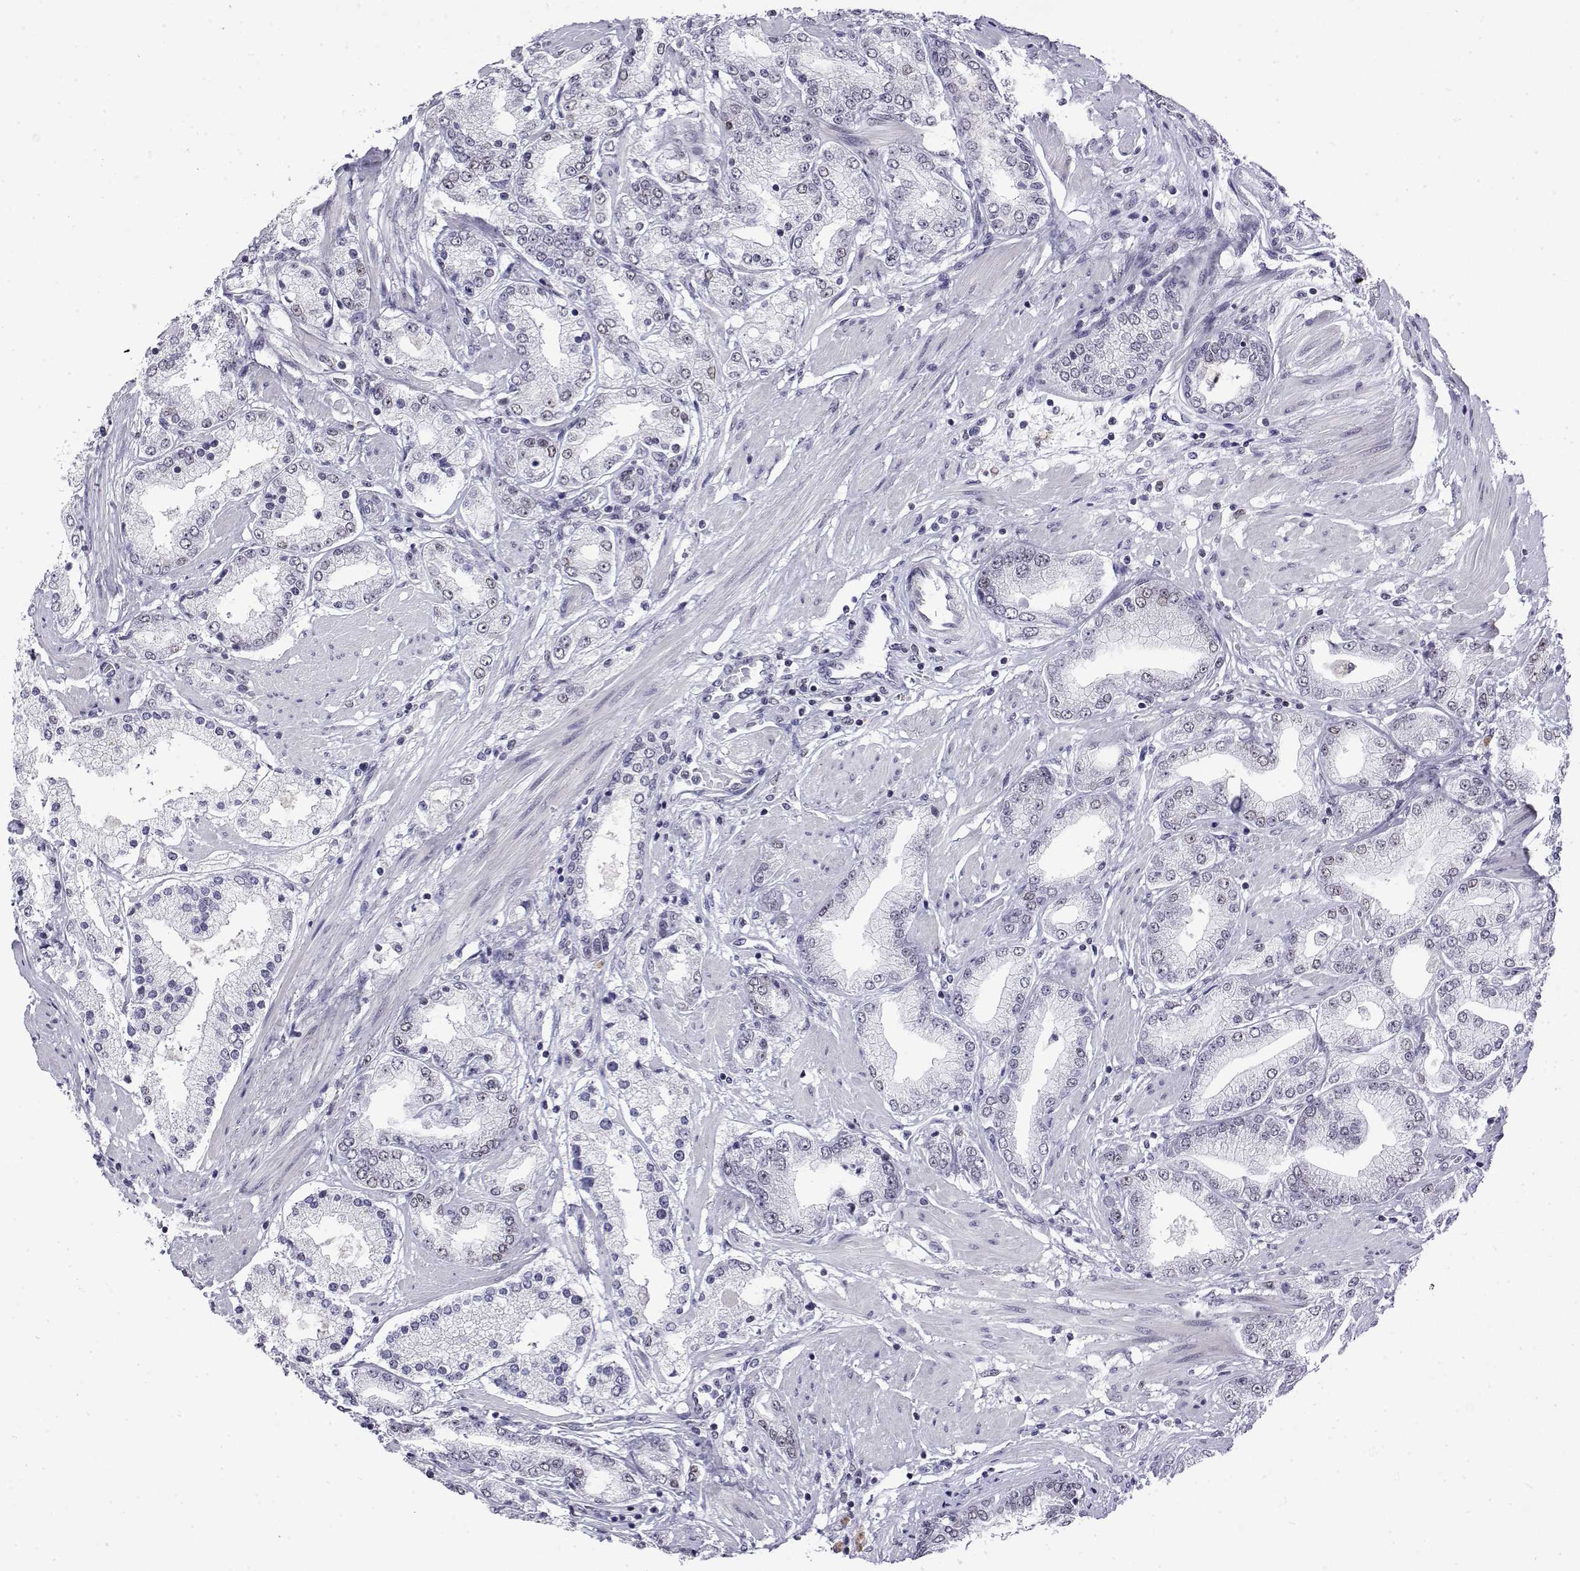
{"staining": {"intensity": "negative", "quantity": "none", "location": "none"}, "tissue": "prostate cancer", "cell_type": "Tumor cells", "image_type": "cancer", "snomed": [{"axis": "morphology", "description": "Adenocarcinoma, High grade"}, {"axis": "topography", "description": "Prostate"}], "caption": "Immunohistochemistry of prostate cancer shows no expression in tumor cells. The staining is performed using DAB brown chromogen with nuclei counter-stained in using hematoxylin.", "gene": "POLDIP3", "patient": {"sex": "male", "age": 67}}